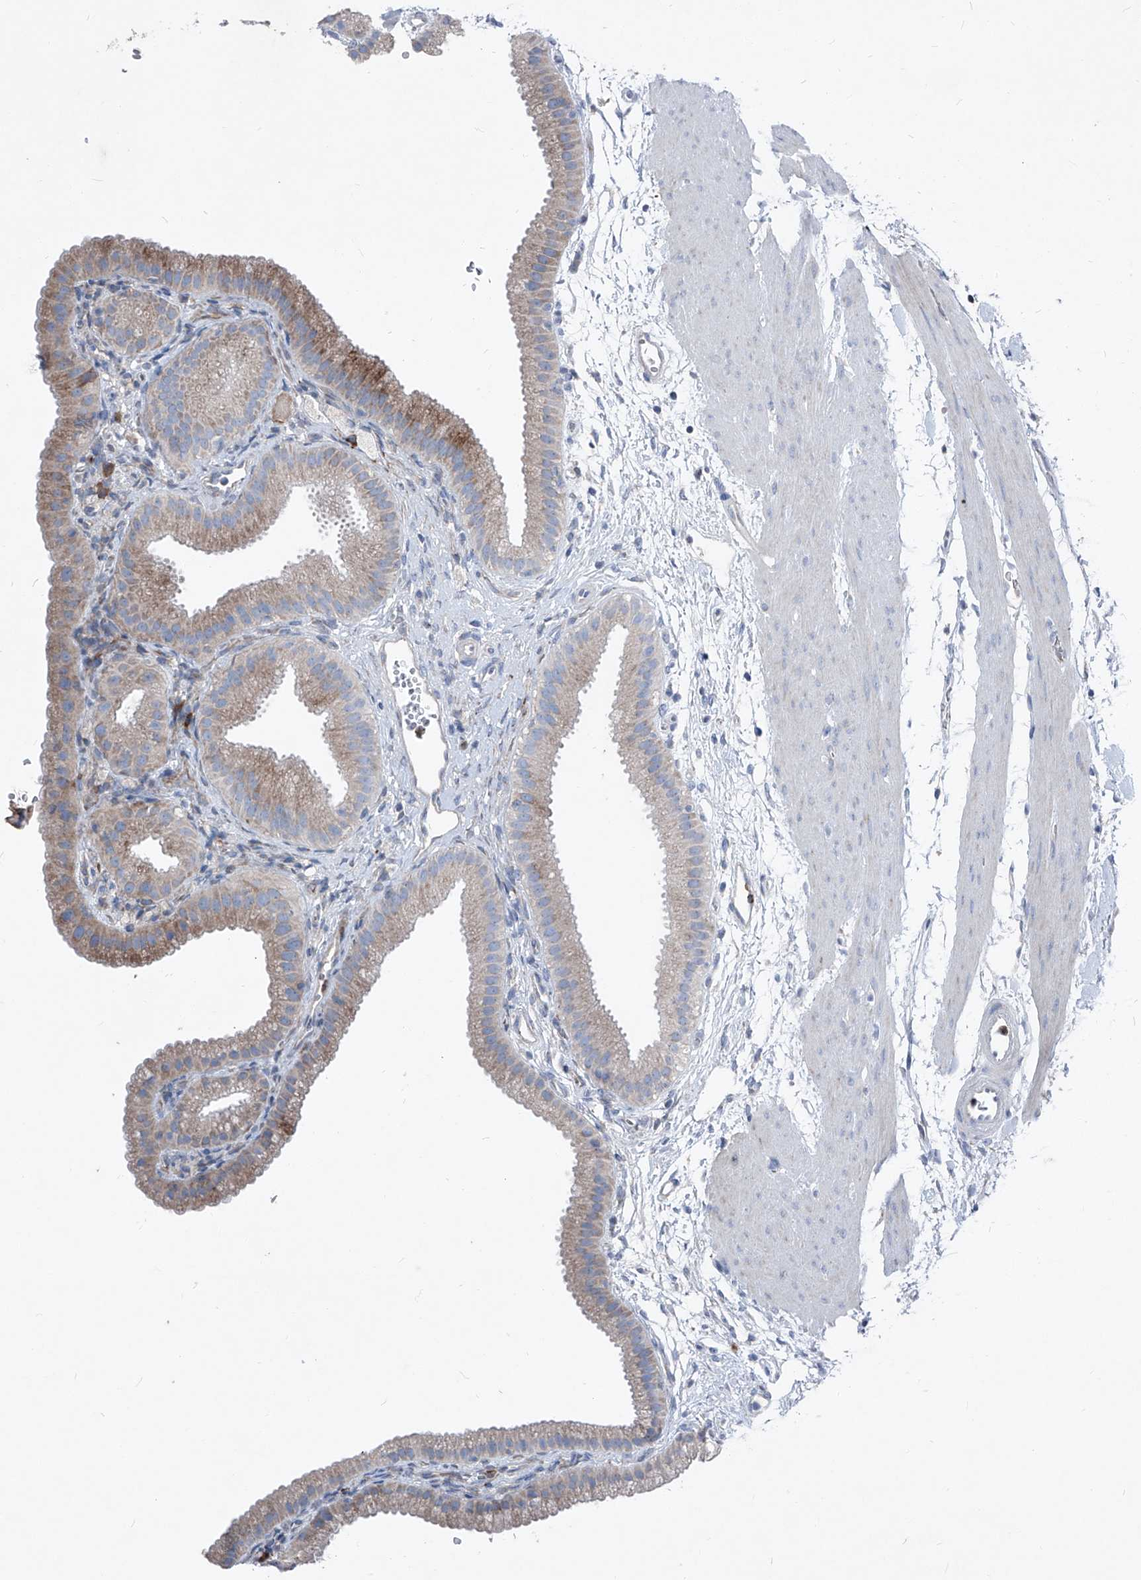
{"staining": {"intensity": "weak", "quantity": "<25%", "location": "cytoplasmic/membranous"}, "tissue": "gallbladder", "cell_type": "Glandular cells", "image_type": "normal", "snomed": [{"axis": "morphology", "description": "Normal tissue, NOS"}, {"axis": "topography", "description": "Gallbladder"}], "caption": "Gallbladder stained for a protein using immunohistochemistry (IHC) reveals no expression glandular cells.", "gene": "IFI27", "patient": {"sex": "female", "age": 64}}